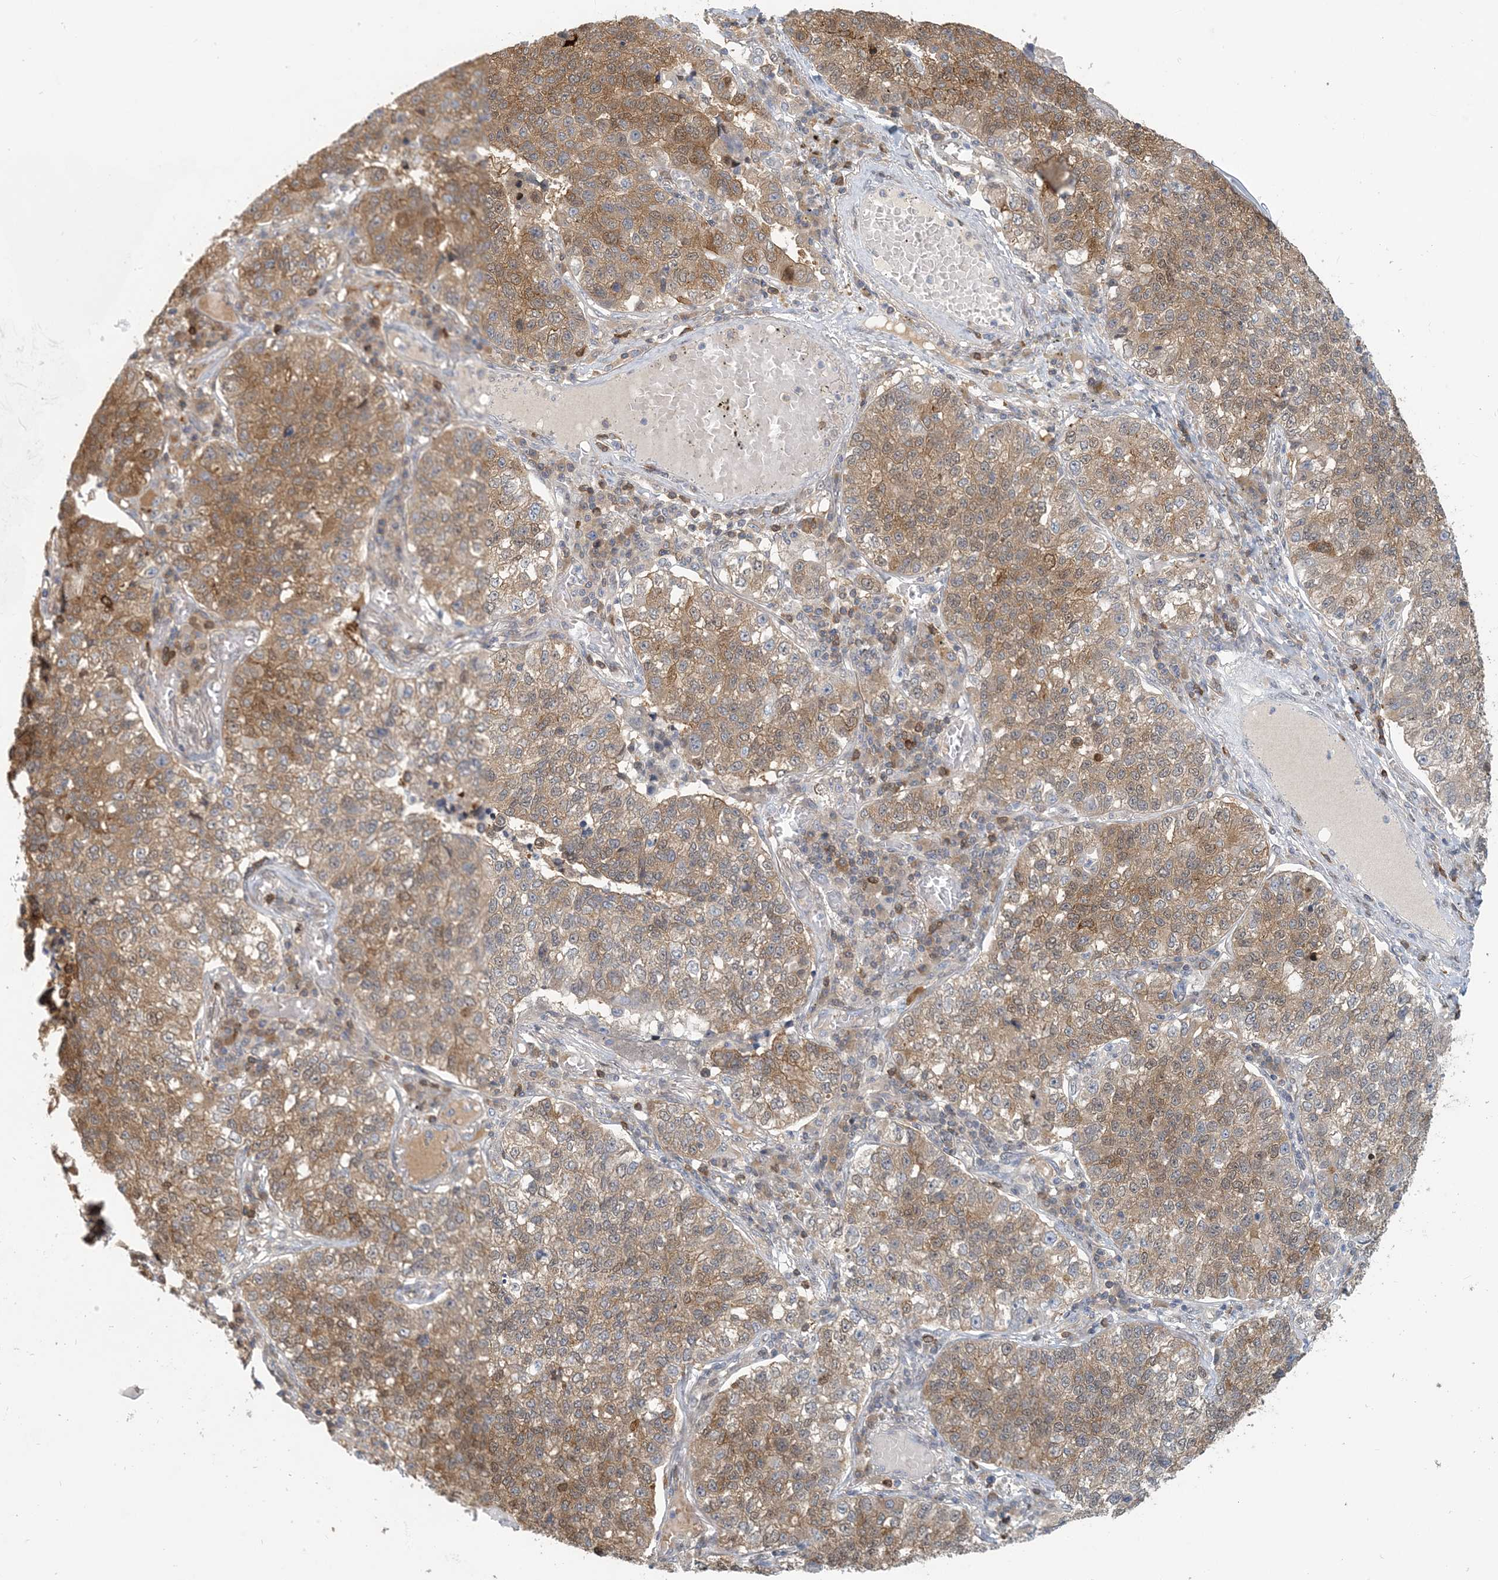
{"staining": {"intensity": "moderate", "quantity": ">75%", "location": "cytoplasmic/membranous,nuclear"}, "tissue": "lung cancer", "cell_type": "Tumor cells", "image_type": "cancer", "snomed": [{"axis": "morphology", "description": "Adenocarcinoma, NOS"}, {"axis": "topography", "description": "Lung"}], "caption": "This is an image of immunohistochemistry staining of lung cancer (adenocarcinoma), which shows moderate staining in the cytoplasmic/membranous and nuclear of tumor cells.", "gene": "ZC3H12A", "patient": {"sex": "male", "age": 49}}